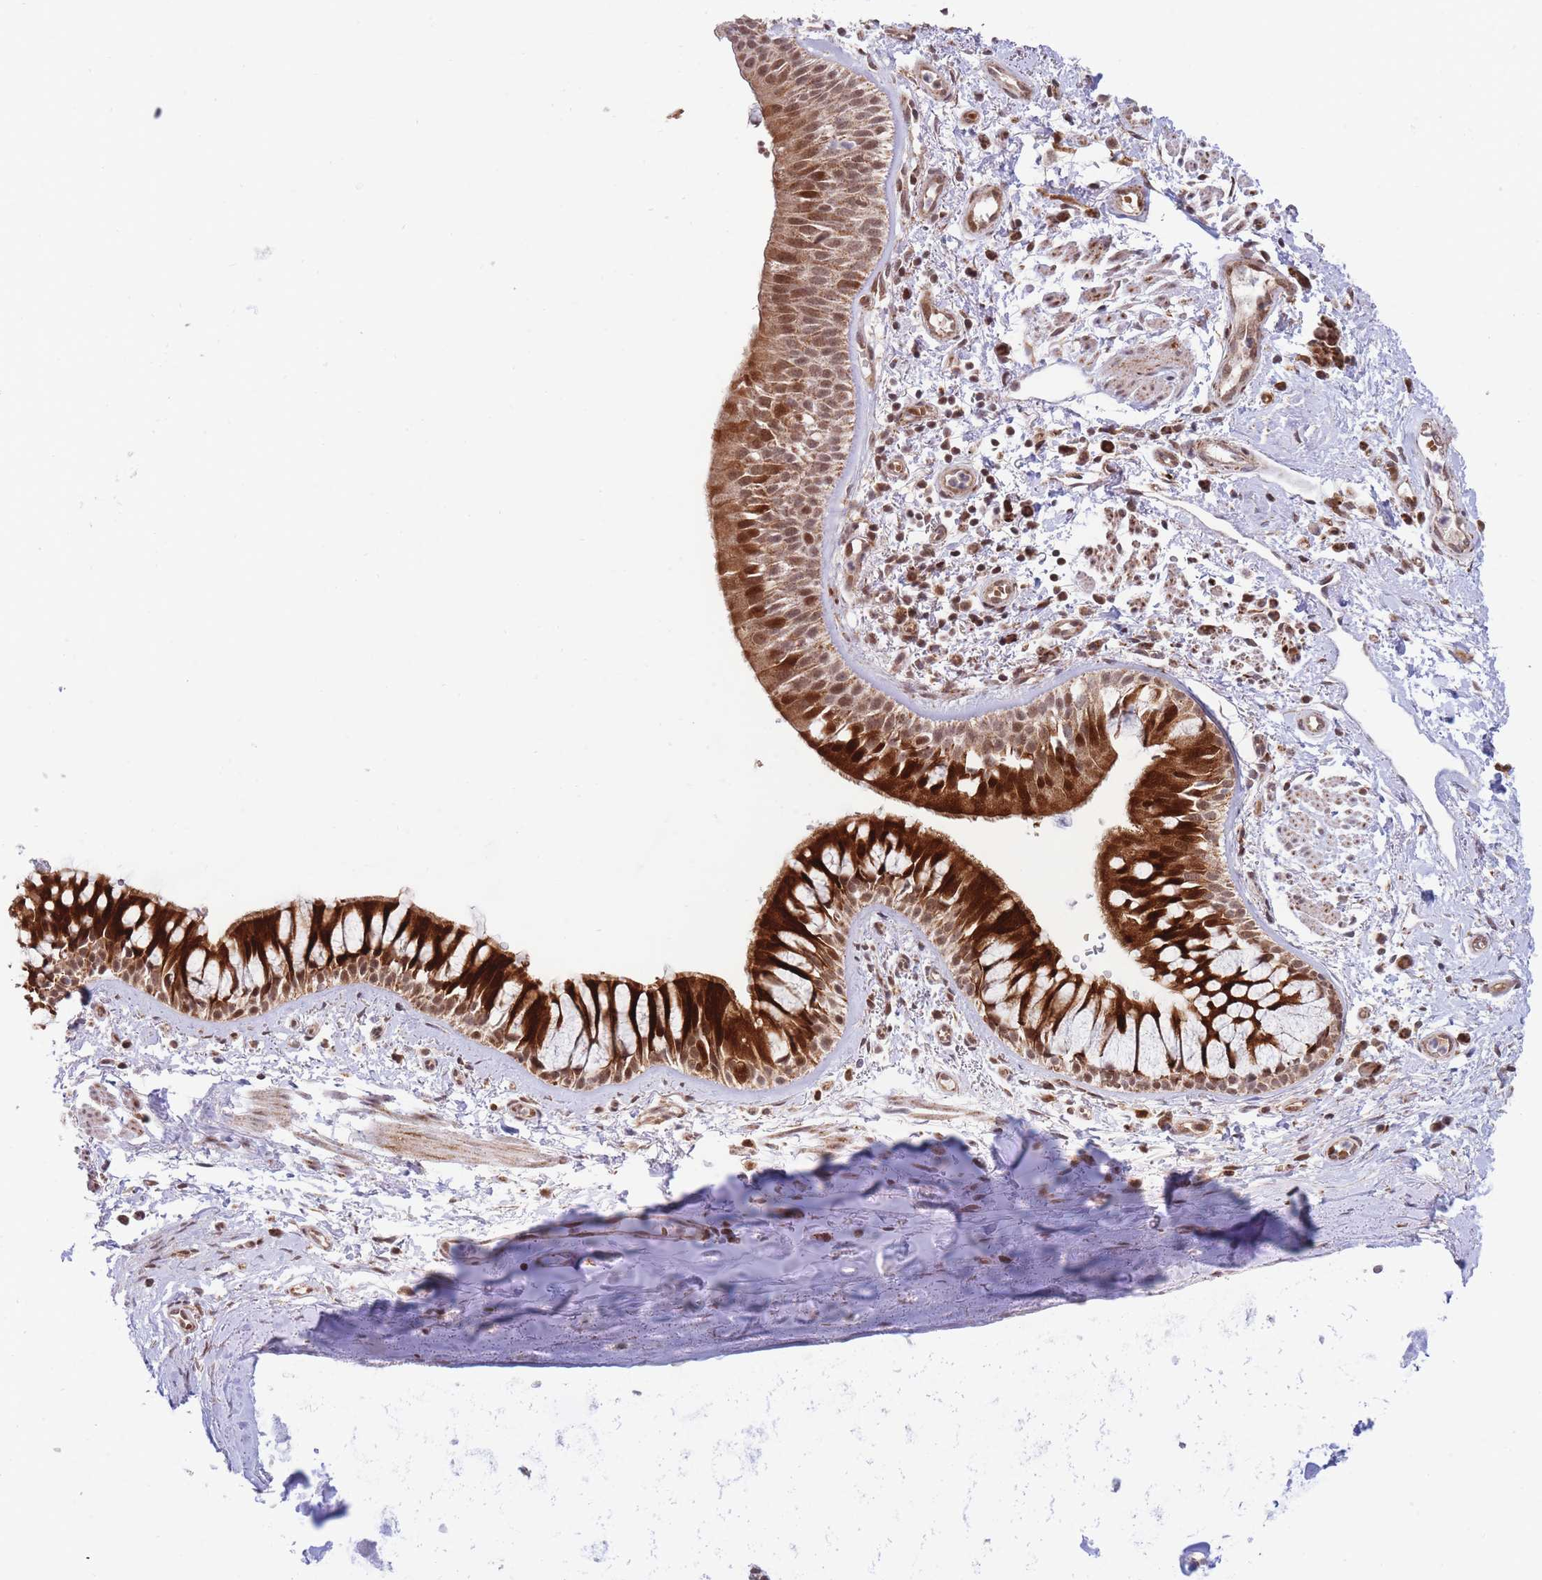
{"staining": {"intensity": "strong", "quantity": ">75%", "location": "cytoplasmic/membranous,nuclear"}, "tissue": "bronchus", "cell_type": "Respiratory epithelial cells", "image_type": "normal", "snomed": [{"axis": "morphology", "description": "Normal tissue, NOS"}, {"axis": "topography", "description": "Lymph node"}, {"axis": "topography", "description": "Cartilage tissue"}, {"axis": "topography", "description": "Bronchus"}], "caption": "Respiratory epithelial cells display high levels of strong cytoplasmic/membranous,nuclear positivity in approximately >75% of cells in normal human bronchus. The staining was performed using DAB (3,3'-diaminobenzidine), with brown indicating positive protein expression. Nuclei are stained blue with hematoxylin.", "gene": "BOD1L1", "patient": {"sex": "female", "age": 70}}